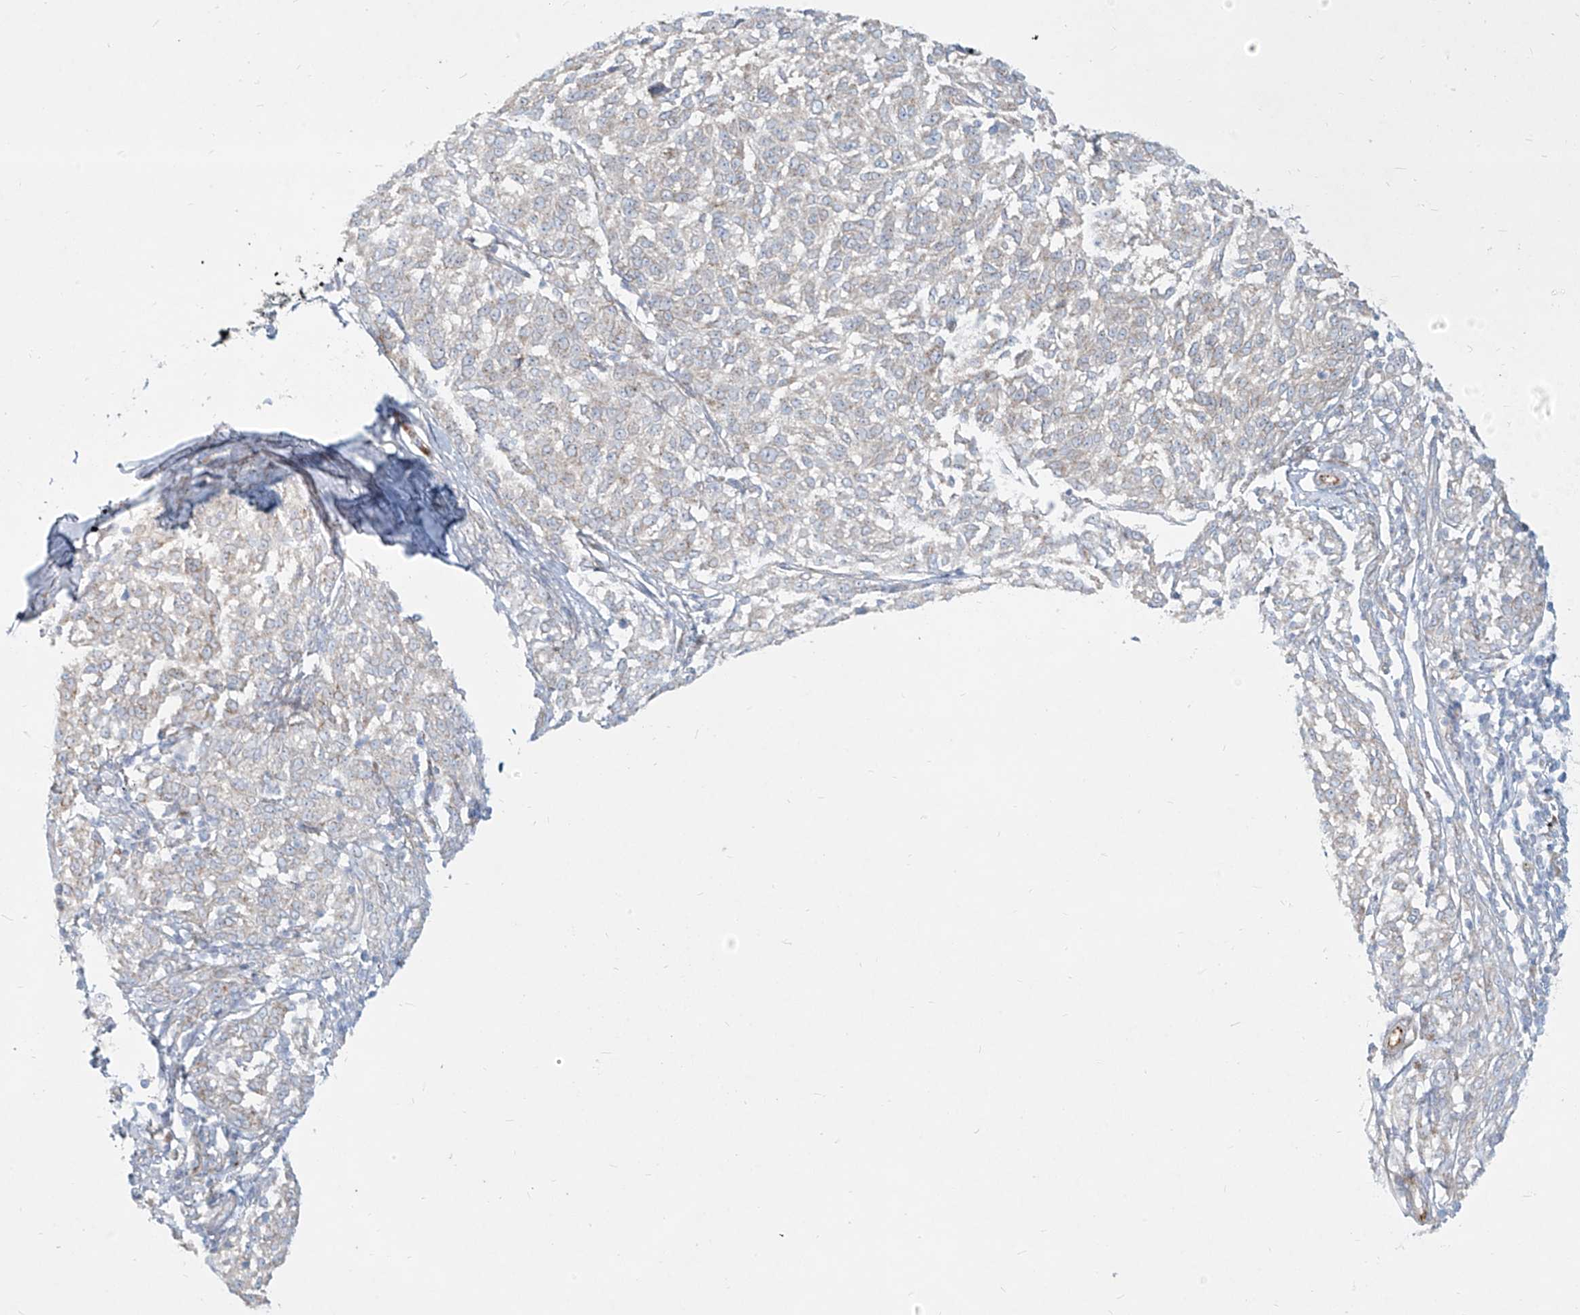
{"staining": {"intensity": "negative", "quantity": "none", "location": "none"}, "tissue": "melanoma", "cell_type": "Tumor cells", "image_type": "cancer", "snomed": [{"axis": "morphology", "description": "Malignant melanoma, NOS"}, {"axis": "topography", "description": "Skin"}], "caption": "Immunohistochemical staining of malignant melanoma displays no significant expression in tumor cells.", "gene": "MTX2", "patient": {"sex": "female", "age": 72}}